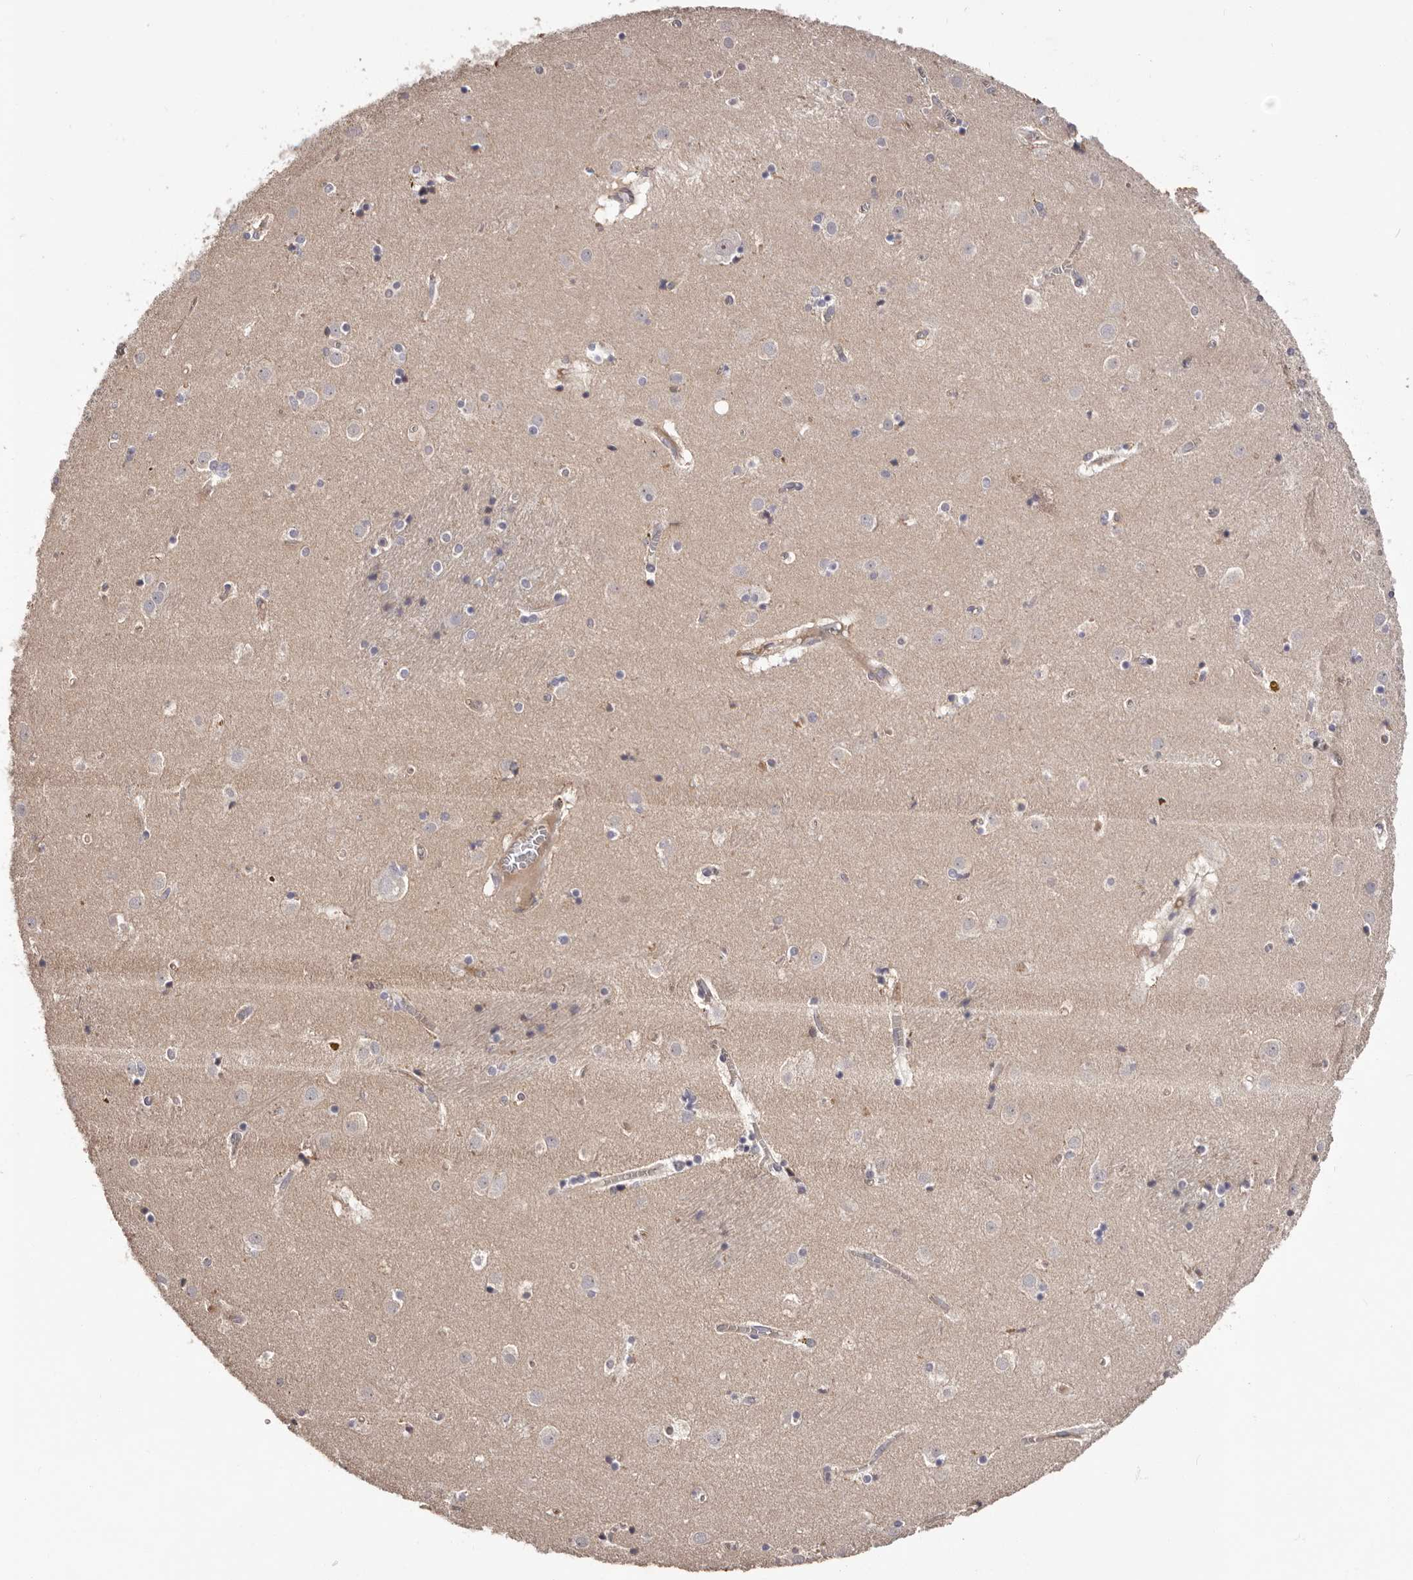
{"staining": {"intensity": "negative", "quantity": "none", "location": "none"}, "tissue": "caudate", "cell_type": "Glial cells", "image_type": "normal", "snomed": [{"axis": "morphology", "description": "Normal tissue, NOS"}, {"axis": "topography", "description": "Lateral ventricle wall"}], "caption": "This is an IHC photomicrograph of unremarkable caudate. There is no positivity in glial cells.", "gene": "LTV1", "patient": {"sex": "male", "age": 70}}